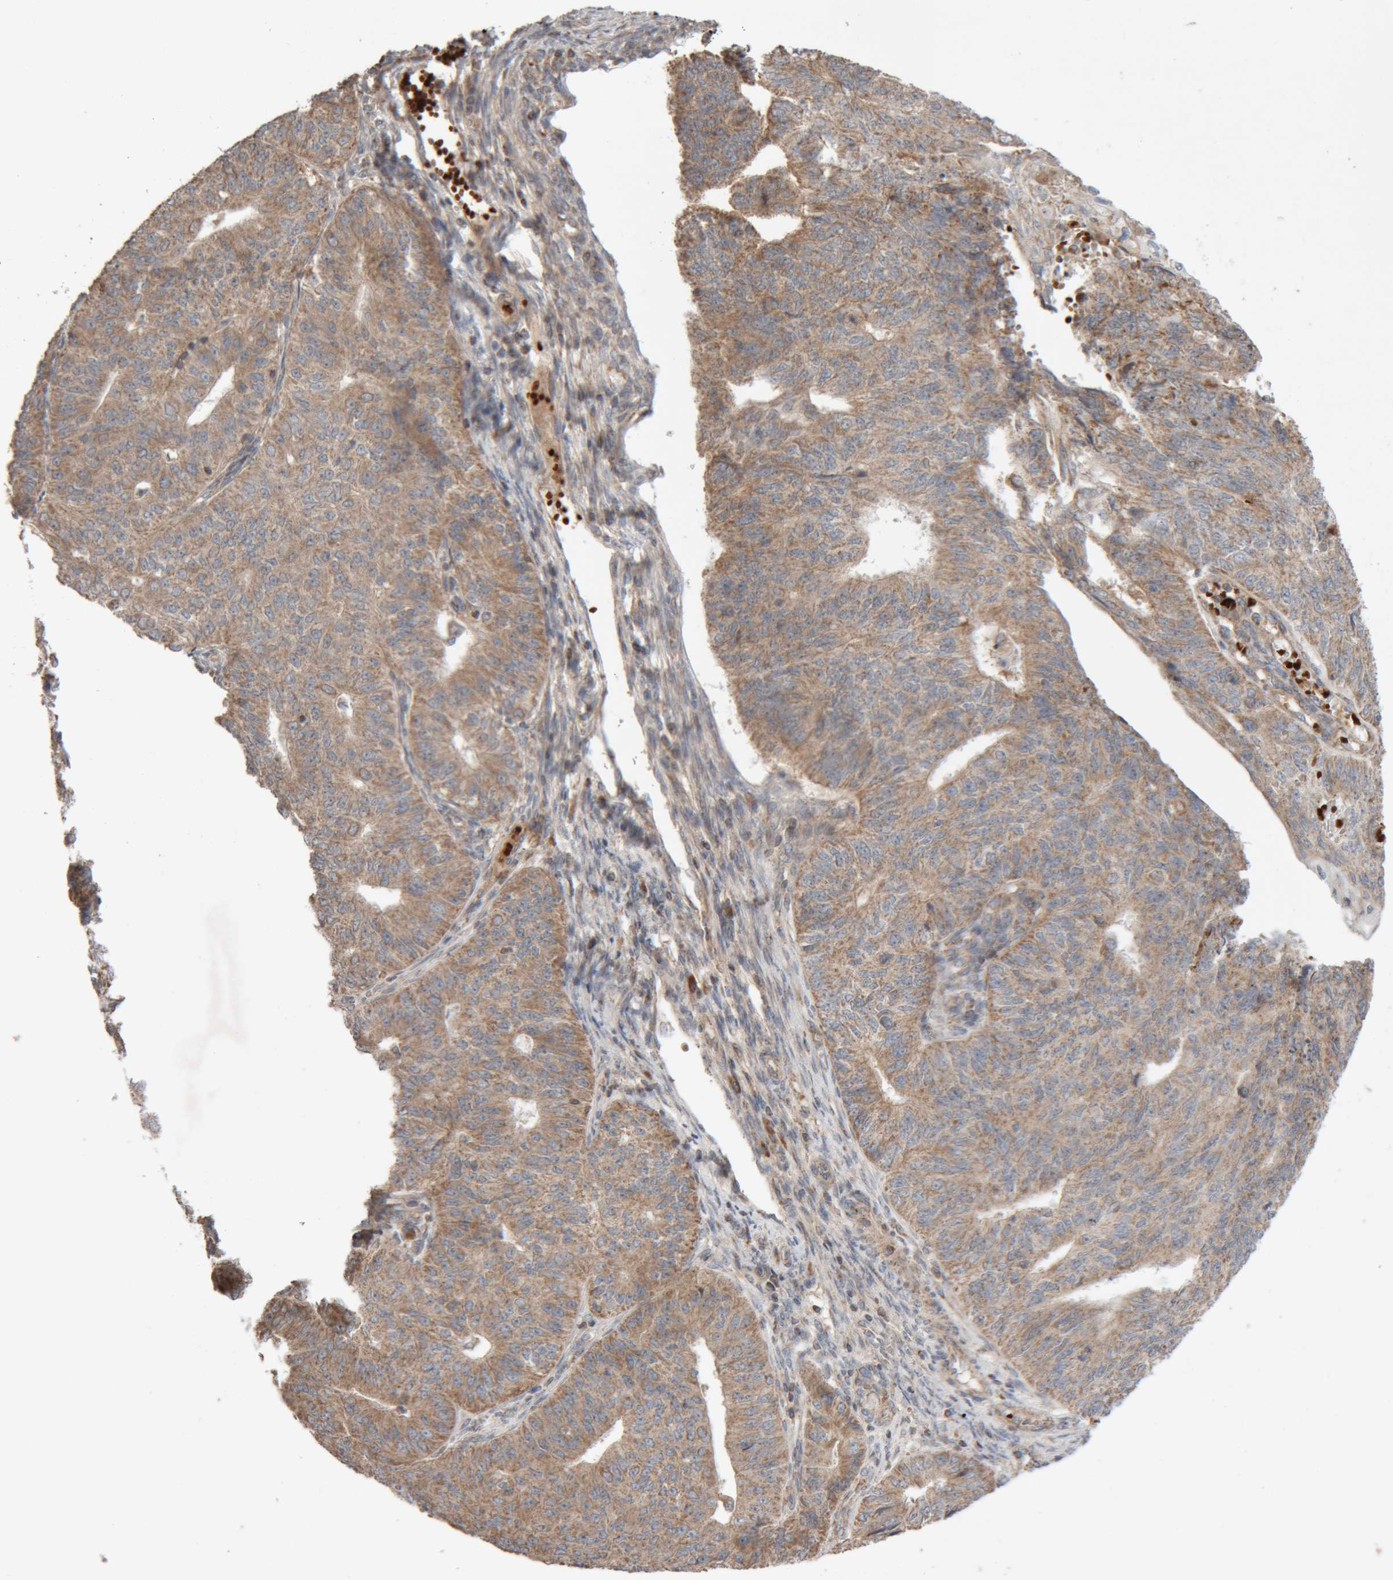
{"staining": {"intensity": "moderate", "quantity": ">75%", "location": "cytoplasmic/membranous"}, "tissue": "endometrial cancer", "cell_type": "Tumor cells", "image_type": "cancer", "snomed": [{"axis": "morphology", "description": "Adenocarcinoma, NOS"}, {"axis": "topography", "description": "Endometrium"}], "caption": "Endometrial cancer tissue displays moderate cytoplasmic/membranous positivity in about >75% of tumor cells, visualized by immunohistochemistry.", "gene": "KIF21B", "patient": {"sex": "female", "age": 32}}